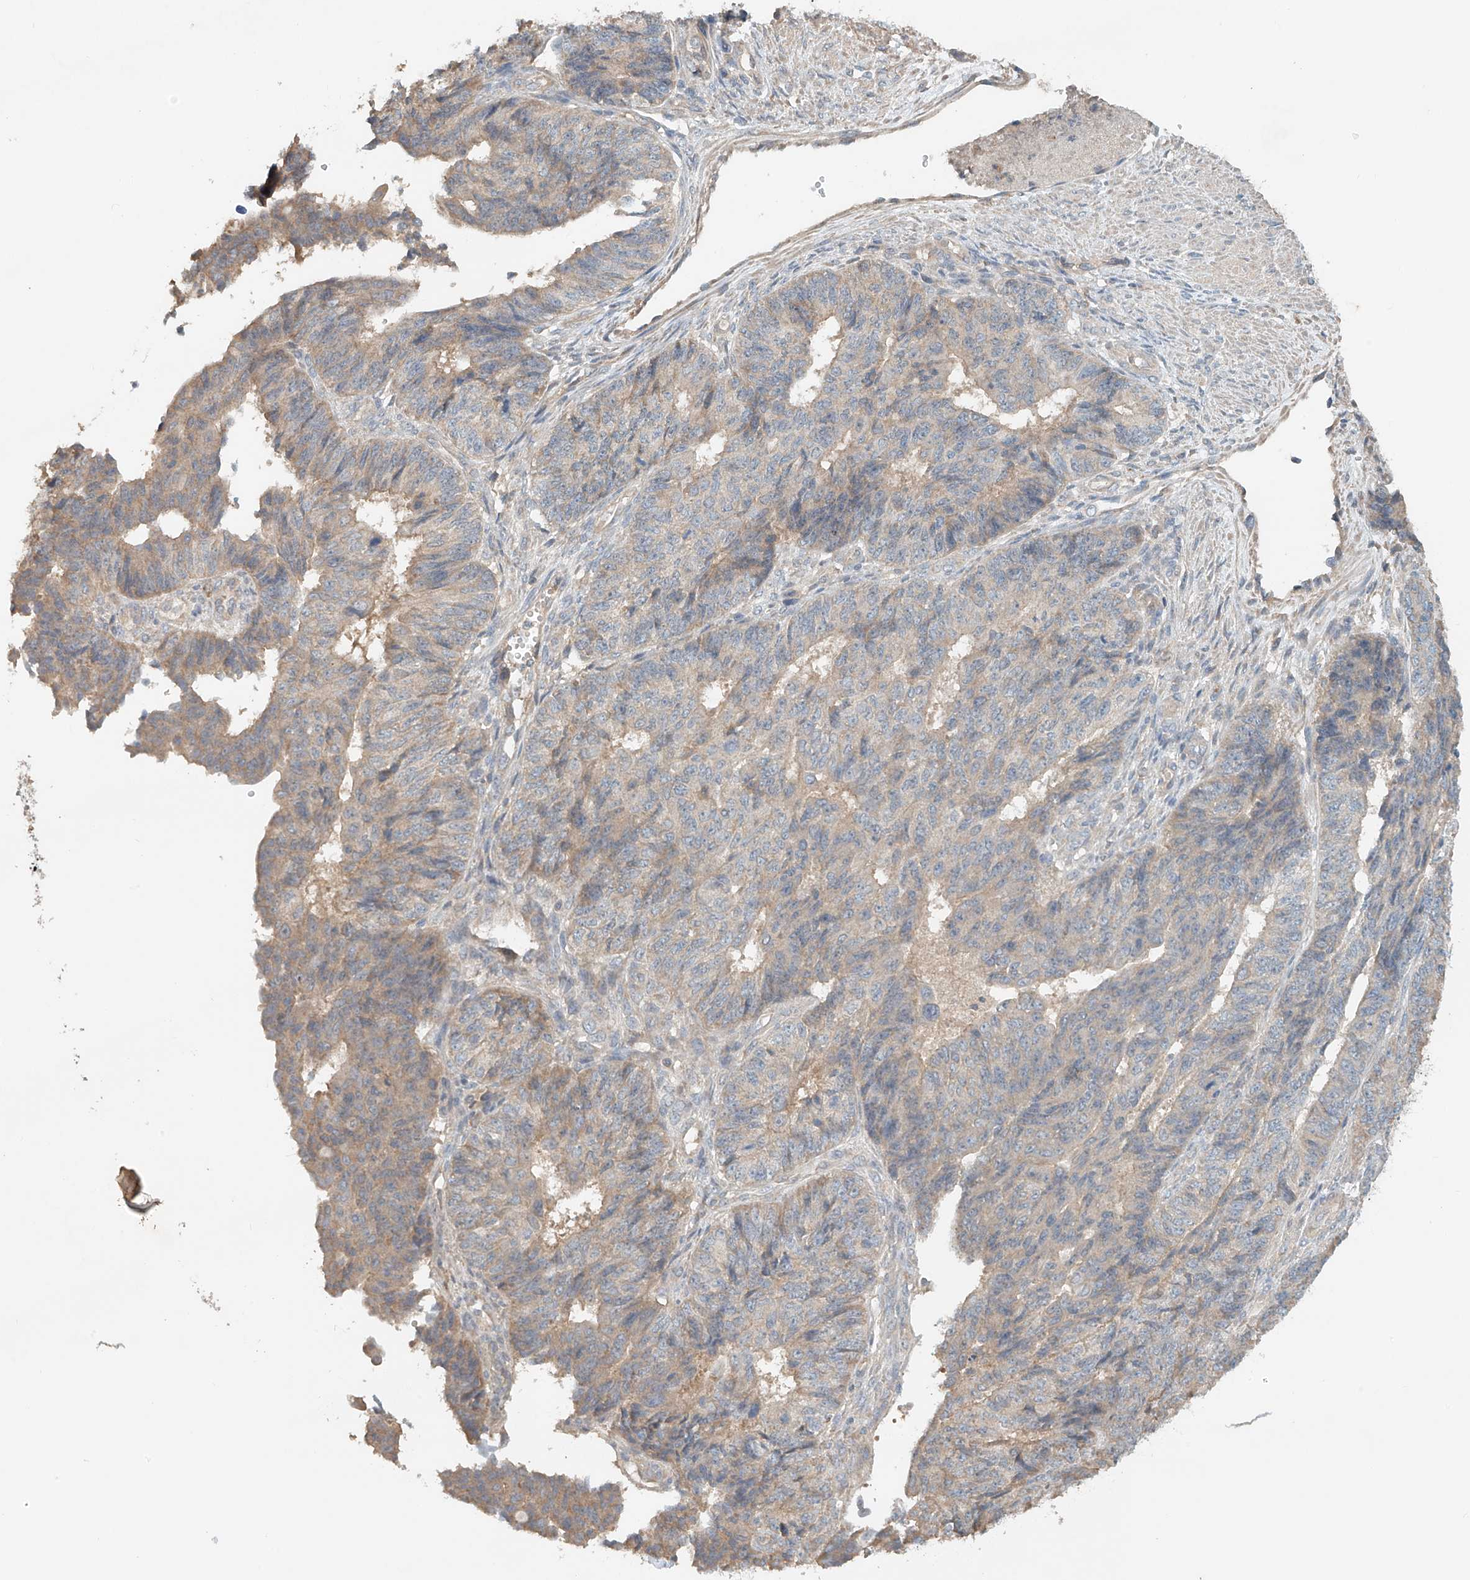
{"staining": {"intensity": "weak", "quantity": "<25%", "location": "cytoplasmic/membranous"}, "tissue": "endometrial cancer", "cell_type": "Tumor cells", "image_type": "cancer", "snomed": [{"axis": "morphology", "description": "Adenocarcinoma, NOS"}, {"axis": "topography", "description": "Endometrium"}], "caption": "IHC histopathology image of endometrial cancer (adenocarcinoma) stained for a protein (brown), which demonstrates no expression in tumor cells.", "gene": "GNB1L", "patient": {"sex": "female", "age": 32}}